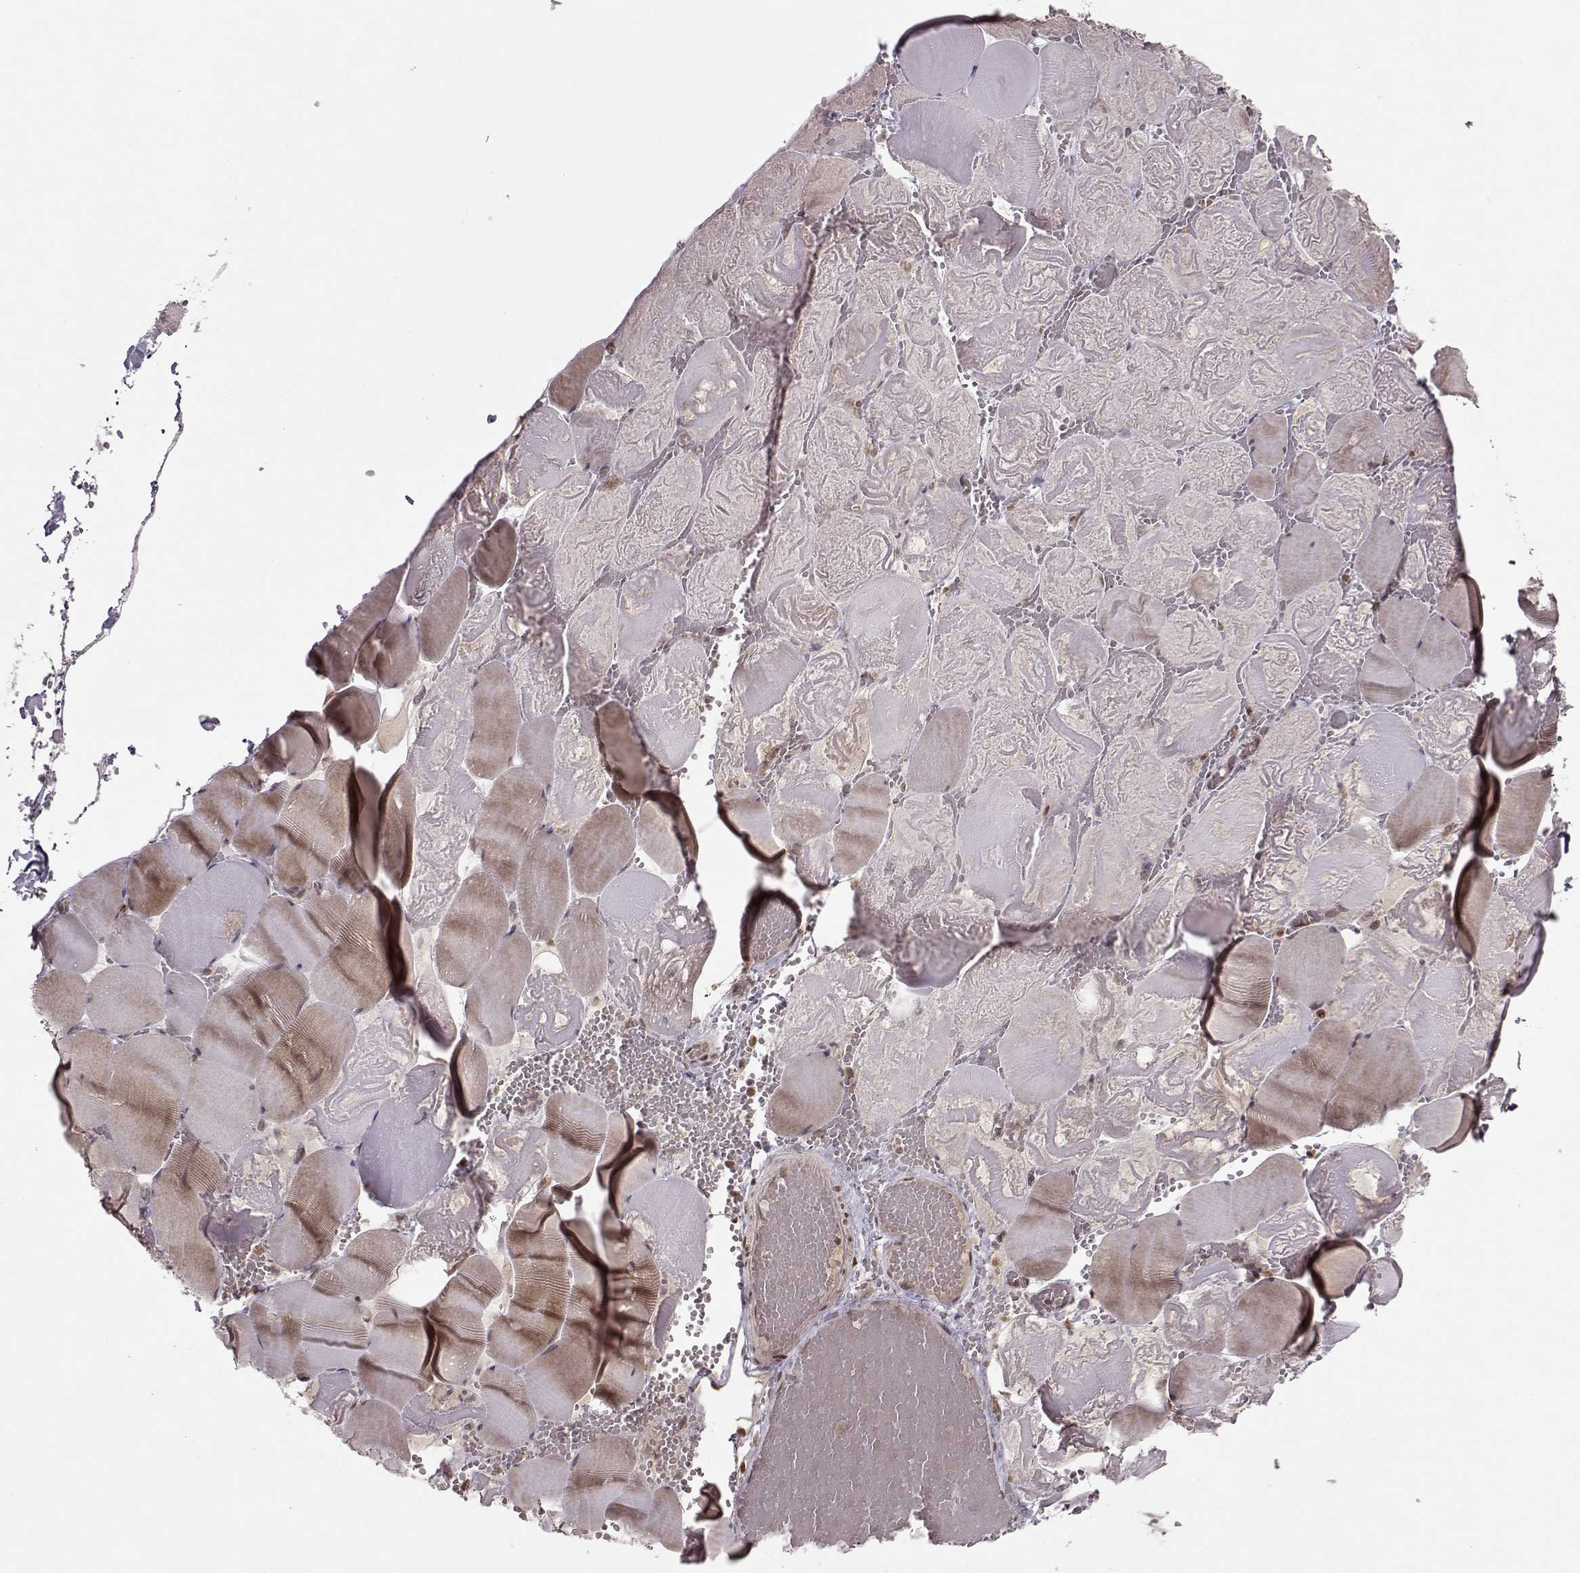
{"staining": {"intensity": "moderate", "quantity": "<25%", "location": "nuclear"}, "tissue": "skeletal muscle", "cell_type": "Myocytes", "image_type": "normal", "snomed": [{"axis": "morphology", "description": "Normal tissue, NOS"}, {"axis": "morphology", "description": "Malignant melanoma, Metastatic site"}, {"axis": "topography", "description": "Skeletal muscle"}], "caption": "An immunohistochemistry micrograph of benign tissue is shown. Protein staining in brown shows moderate nuclear positivity in skeletal muscle within myocytes.", "gene": "RAI1", "patient": {"sex": "male", "age": 50}}